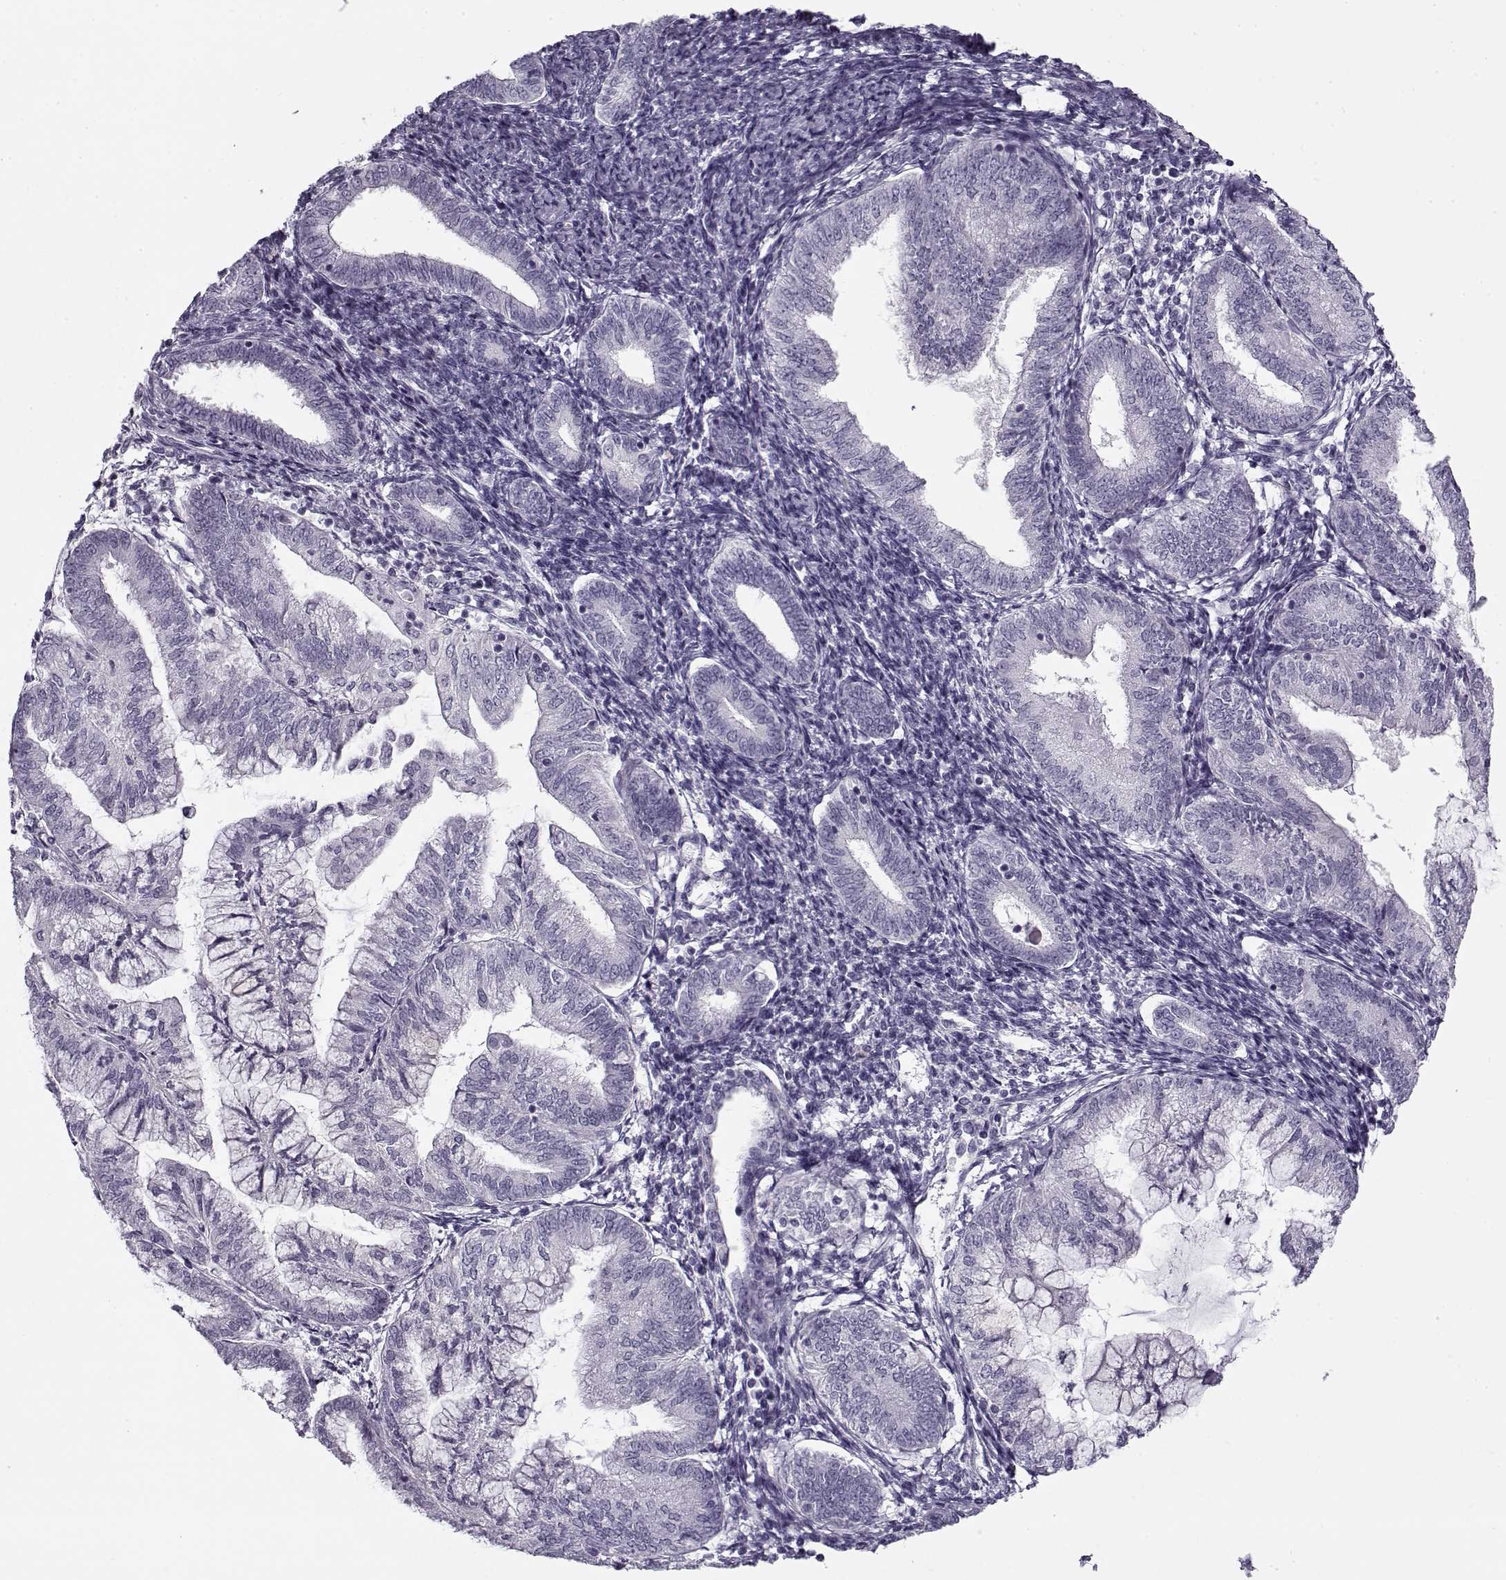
{"staining": {"intensity": "negative", "quantity": "none", "location": "none"}, "tissue": "endometrial cancer", "cell_type": "Tumor cells", "image_type": "cancer", "snomed": [{"axis": "morphology", "description": "Adenocarcinoma, NOS"}, {"axis": "topography", "description": "Endometrium"}], "caption": "Tumor cells are negative for brown protein staining in endometrial cancer (adenocarcinoma).", "gene": "PNMT", "patient": {"sex": "female", "age": 55}}